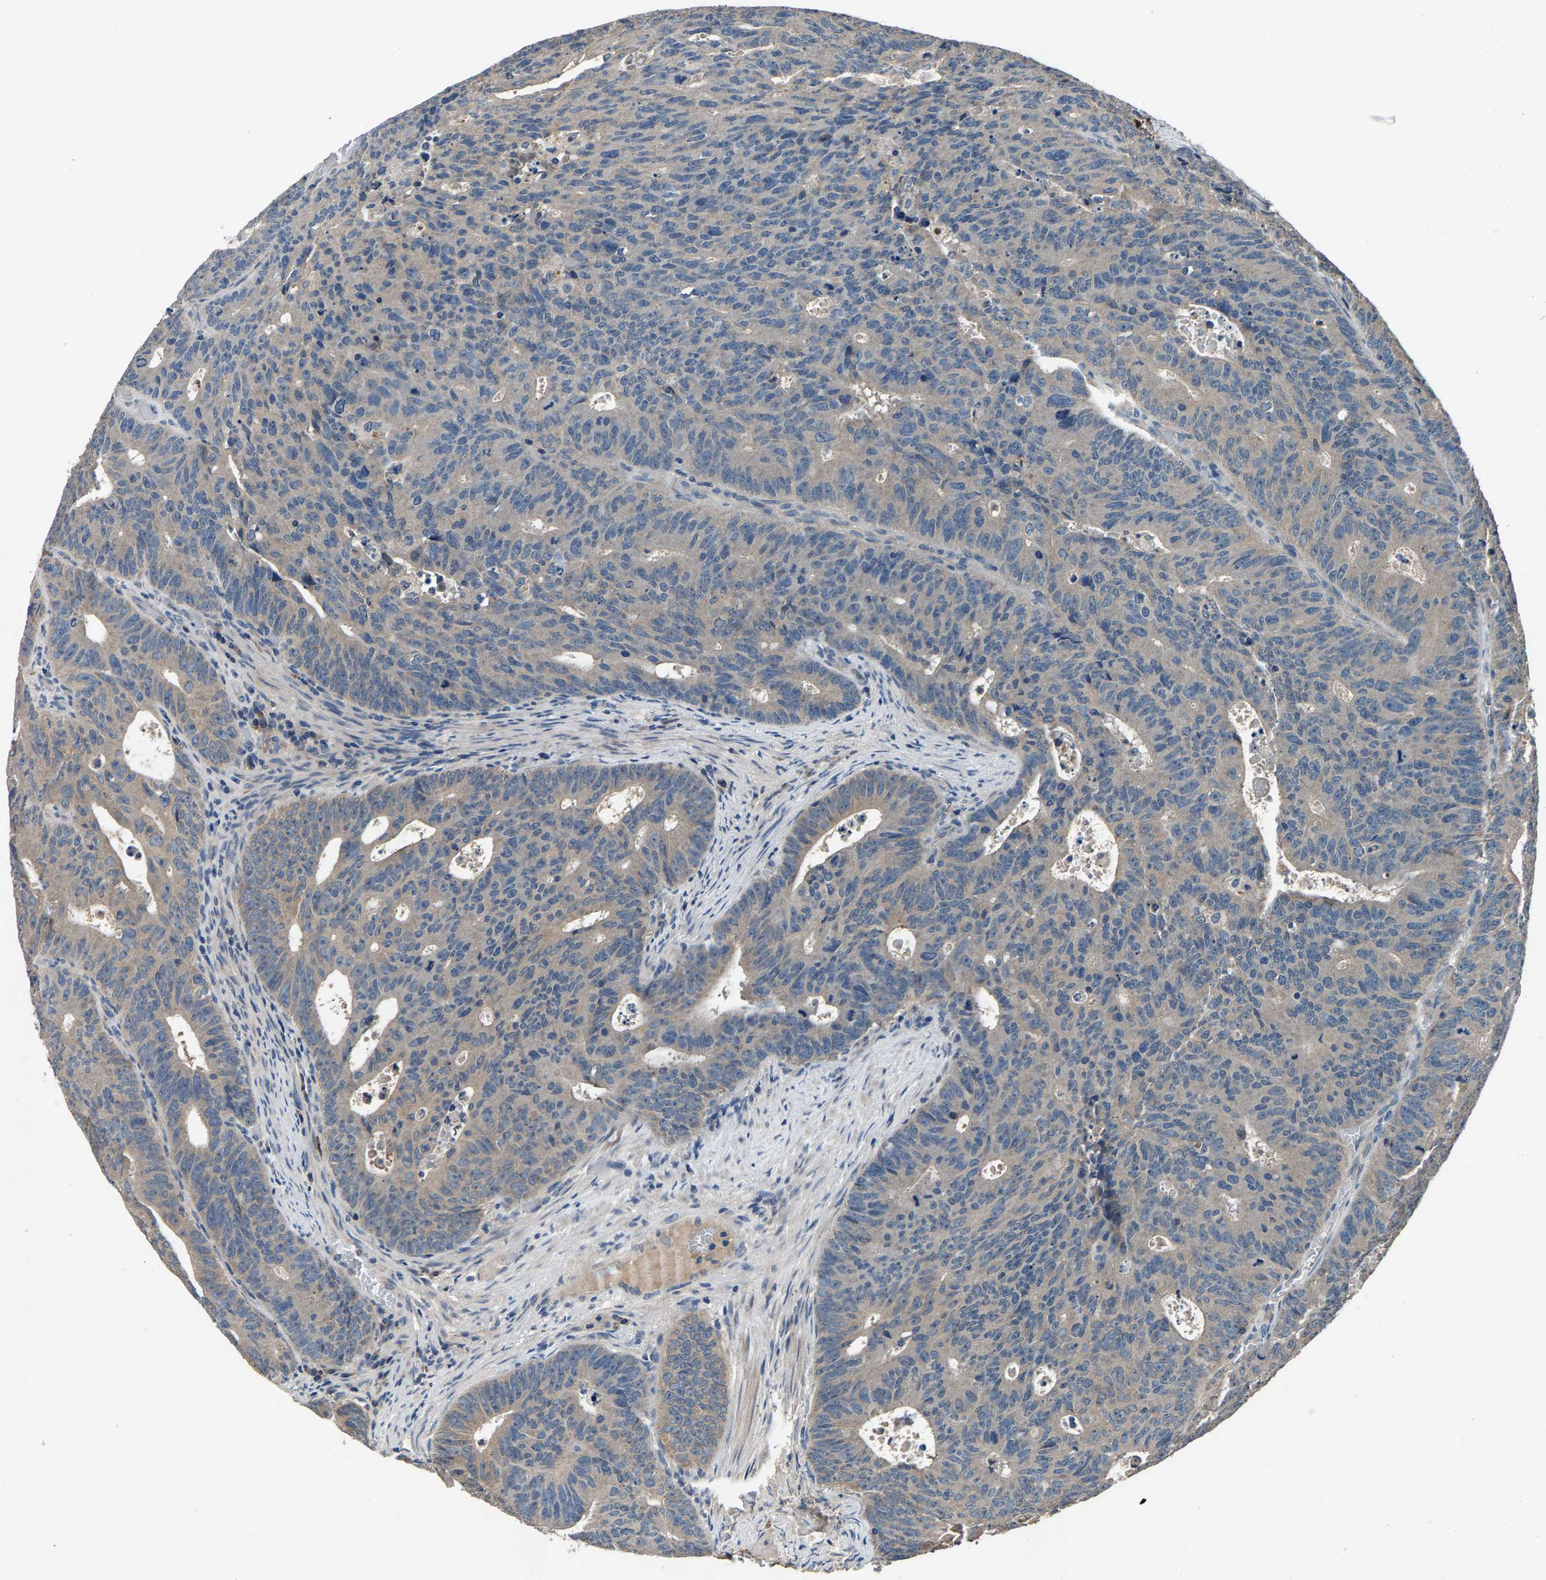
{"staining": {"intensity": "weak", "quantity": "<25%", "location": "cytoplasmic/membranous"}, "tissue": "colorectal cancer", "cell_type": "Tumor cells", "image_type": "cancer", "snomed": [{"axis": "morphology", "description": "Adenocarcinoma, NOS"}, {"axis": "topography", "description": "Colon"}], "caption": "The photomicrograph shows no staining of tumor cells in adenocarcinoma (colorectal).", "gene": "PRXL2C", "patient": {"sex": "male", "age": 87}}